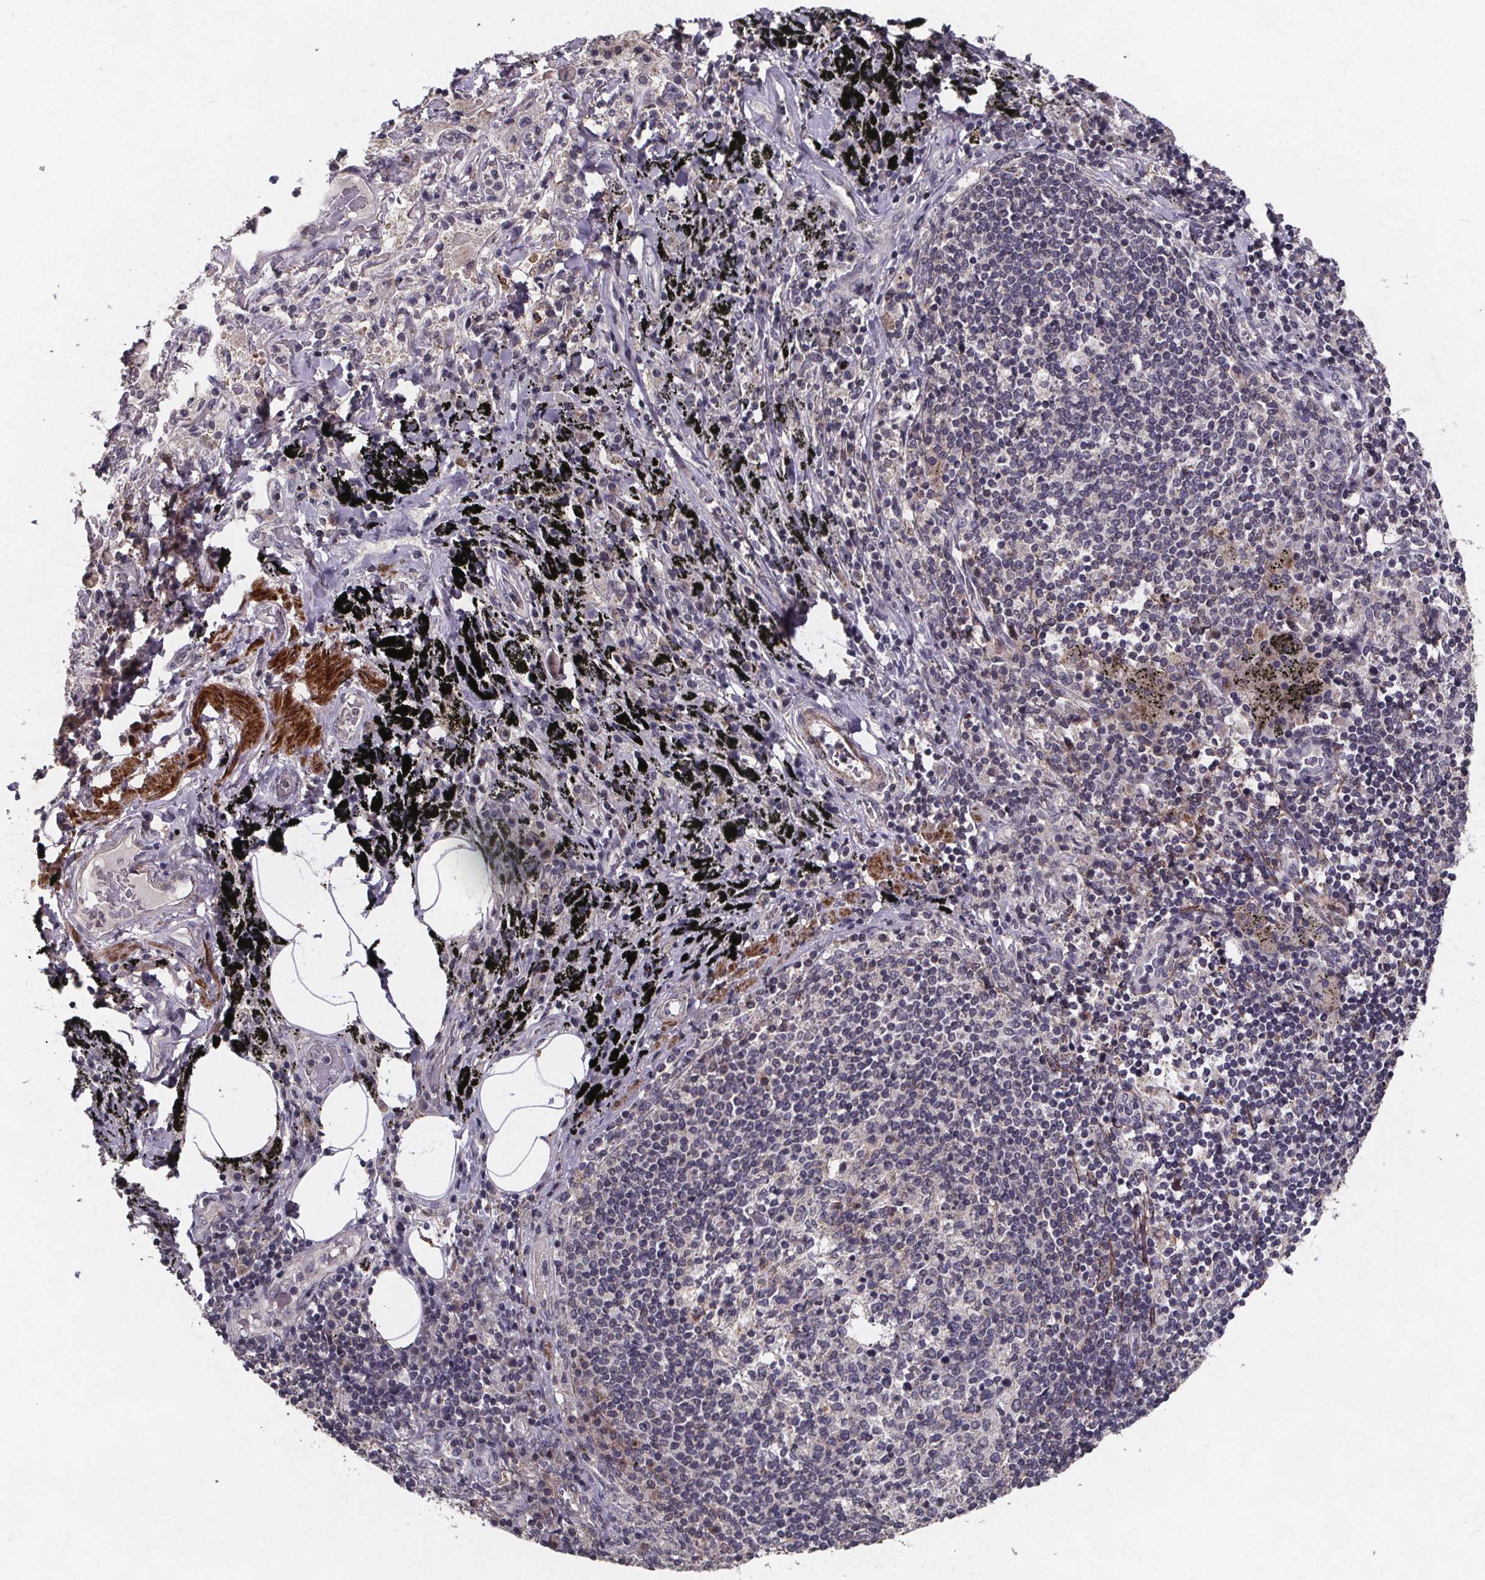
{"staining": {"intensity": "negative", "quantity": "none", "location": "none"}, "tissue": "adipose tissue", "cell_type": "Adipocytes", "image_type": "normal", "snomed": [{"axis": "morphology", "description": "Normal tissue, NOS"}, {"axis": "topography", "description": "Bronchus"}, {"axis": "topography", "description": "Lung"}], "caption": "A high-resolution image shows immunohistochemistry (IHC) staining of normal adipose tissue, which demonstrates no significant expression in adipocytes.", "gene": "PALLD", "patient": {"sex": "female", "age": 57}}